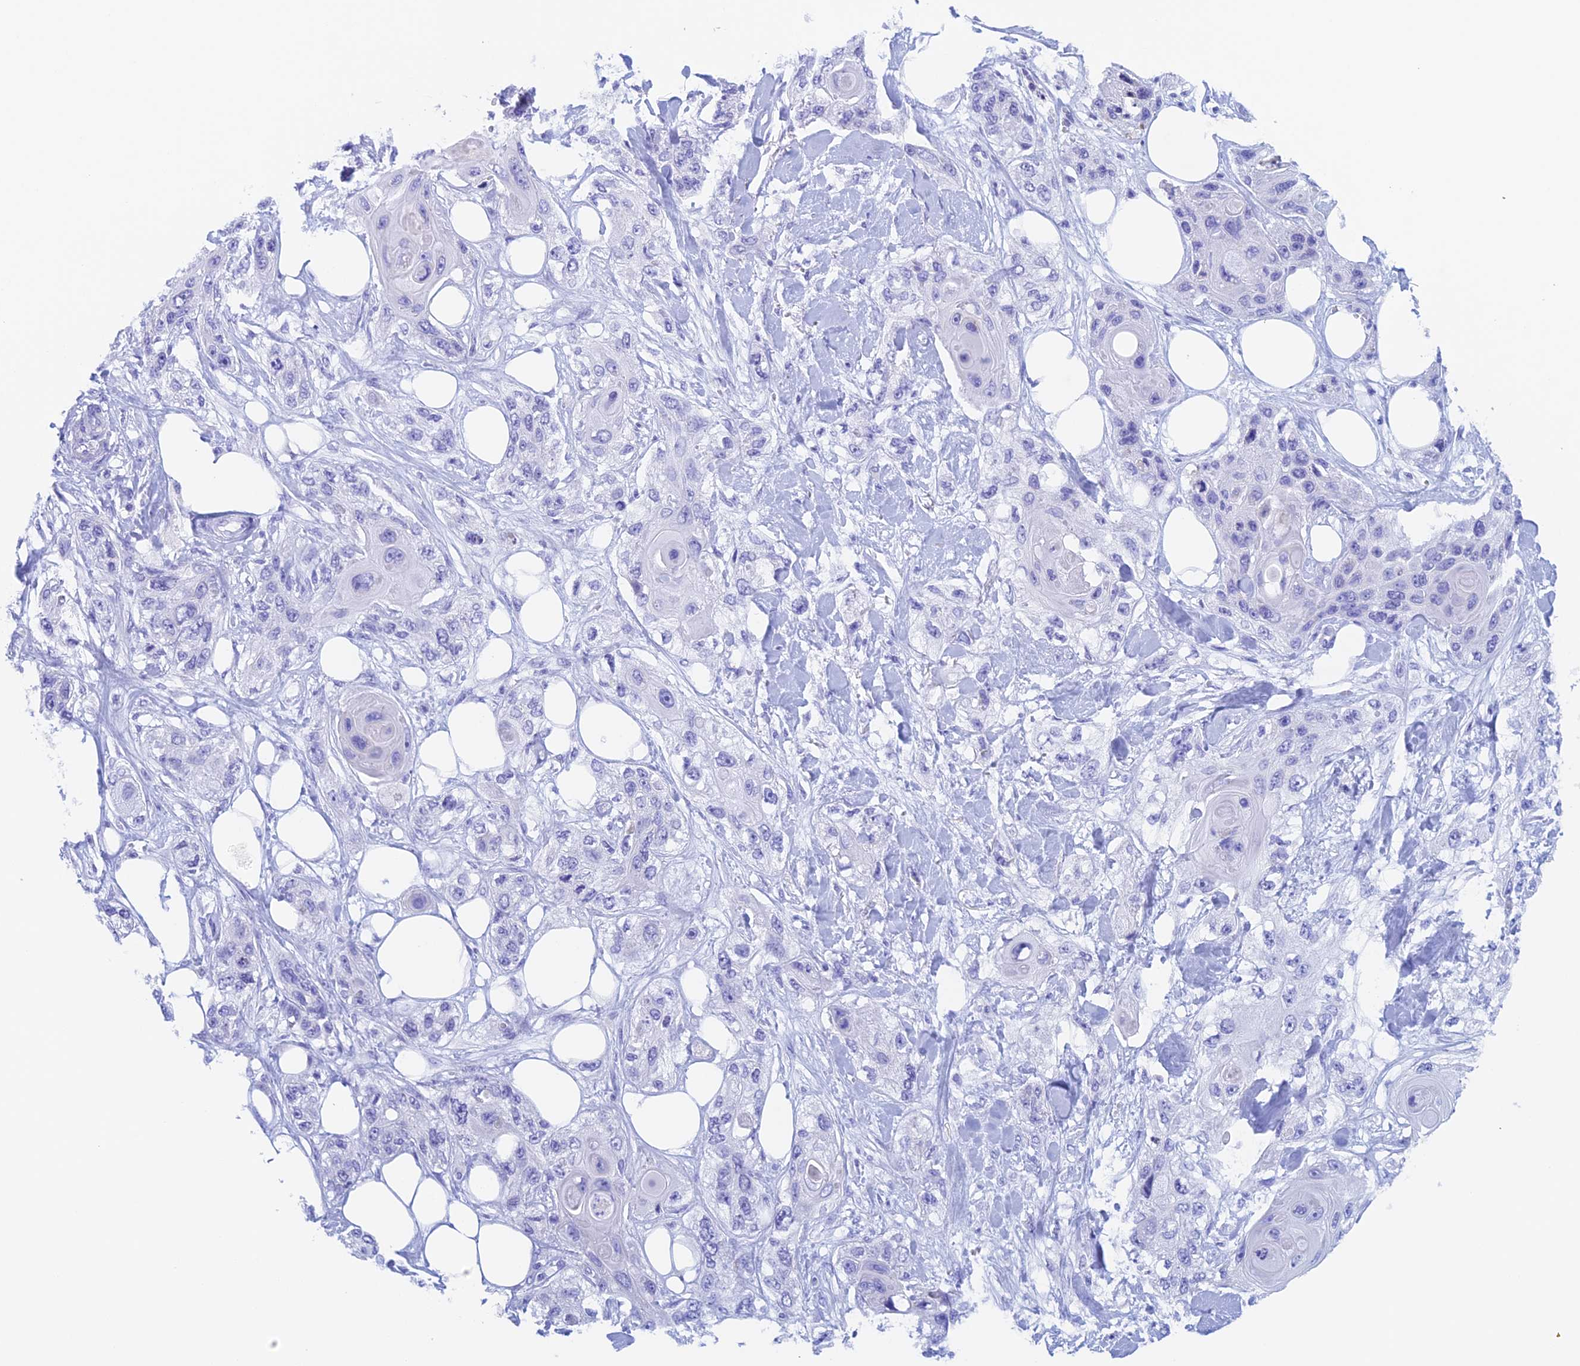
{"staining": {"intensity": "negative", "quantity": "none", "location": "none"}, "tissue": "skin cancer", "cell_type": "Tumor cells", "image_type": "cancer", "snomed": [{"axis": "morphology", "description": "Normal tissue, NOS"}, {"axis": "morphology", "description": "Squamous cell carcinoma, NOS"}, {"axis": "topography", "description": "Skin"}], "caption": "IHC of human squamous cell carcinoma (skin) displays no expression in tumor cells. The staining was performed using DAB (3,3'-diaminobenzidine) to visualize the protein expression in brown, while the nuclei were stained in blue with hematoxylin (Magnification: 20x).", "gene": "PSMC3IP", "patient": {"sex": "male", "age": 72}}